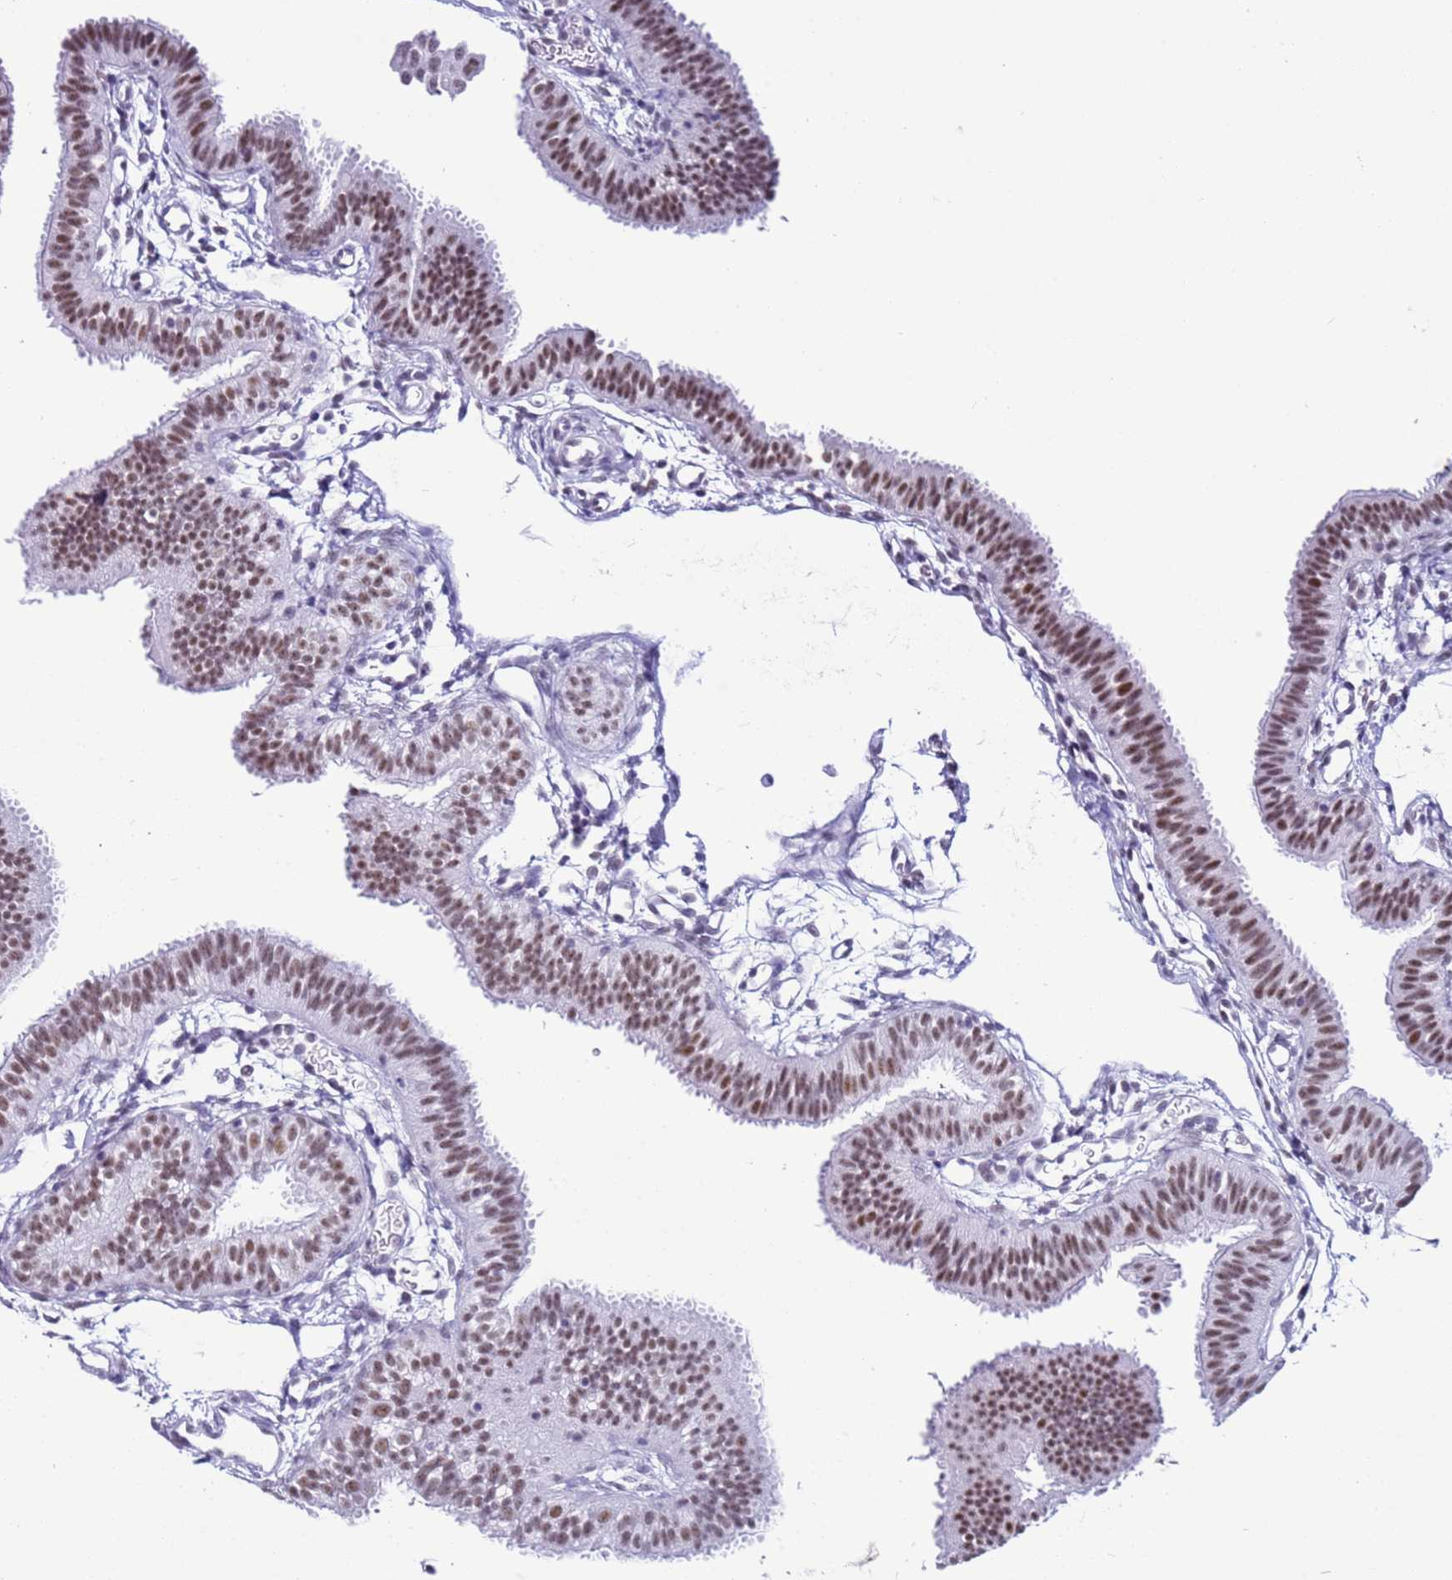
{"staining": {"intensity": "moderate", "quantity": "25%-75%", "location": "nuclear"}, "tissue": "fallopian tube", "cell_type": "Glandular cells", "image_type": "normal", "snomed": [{"axis": "morphology", "description": "Normal tissue, NOS"}, {"axis": "topography", "description": "Fallopian tube"}], "caption": "Glandular cells demonstrate moderate nuclear positivity in approximately 25%-75% of cells in benign fallopian tube.", "gene": "DHX15", "patient": {"sex": "female", "age": 35}}